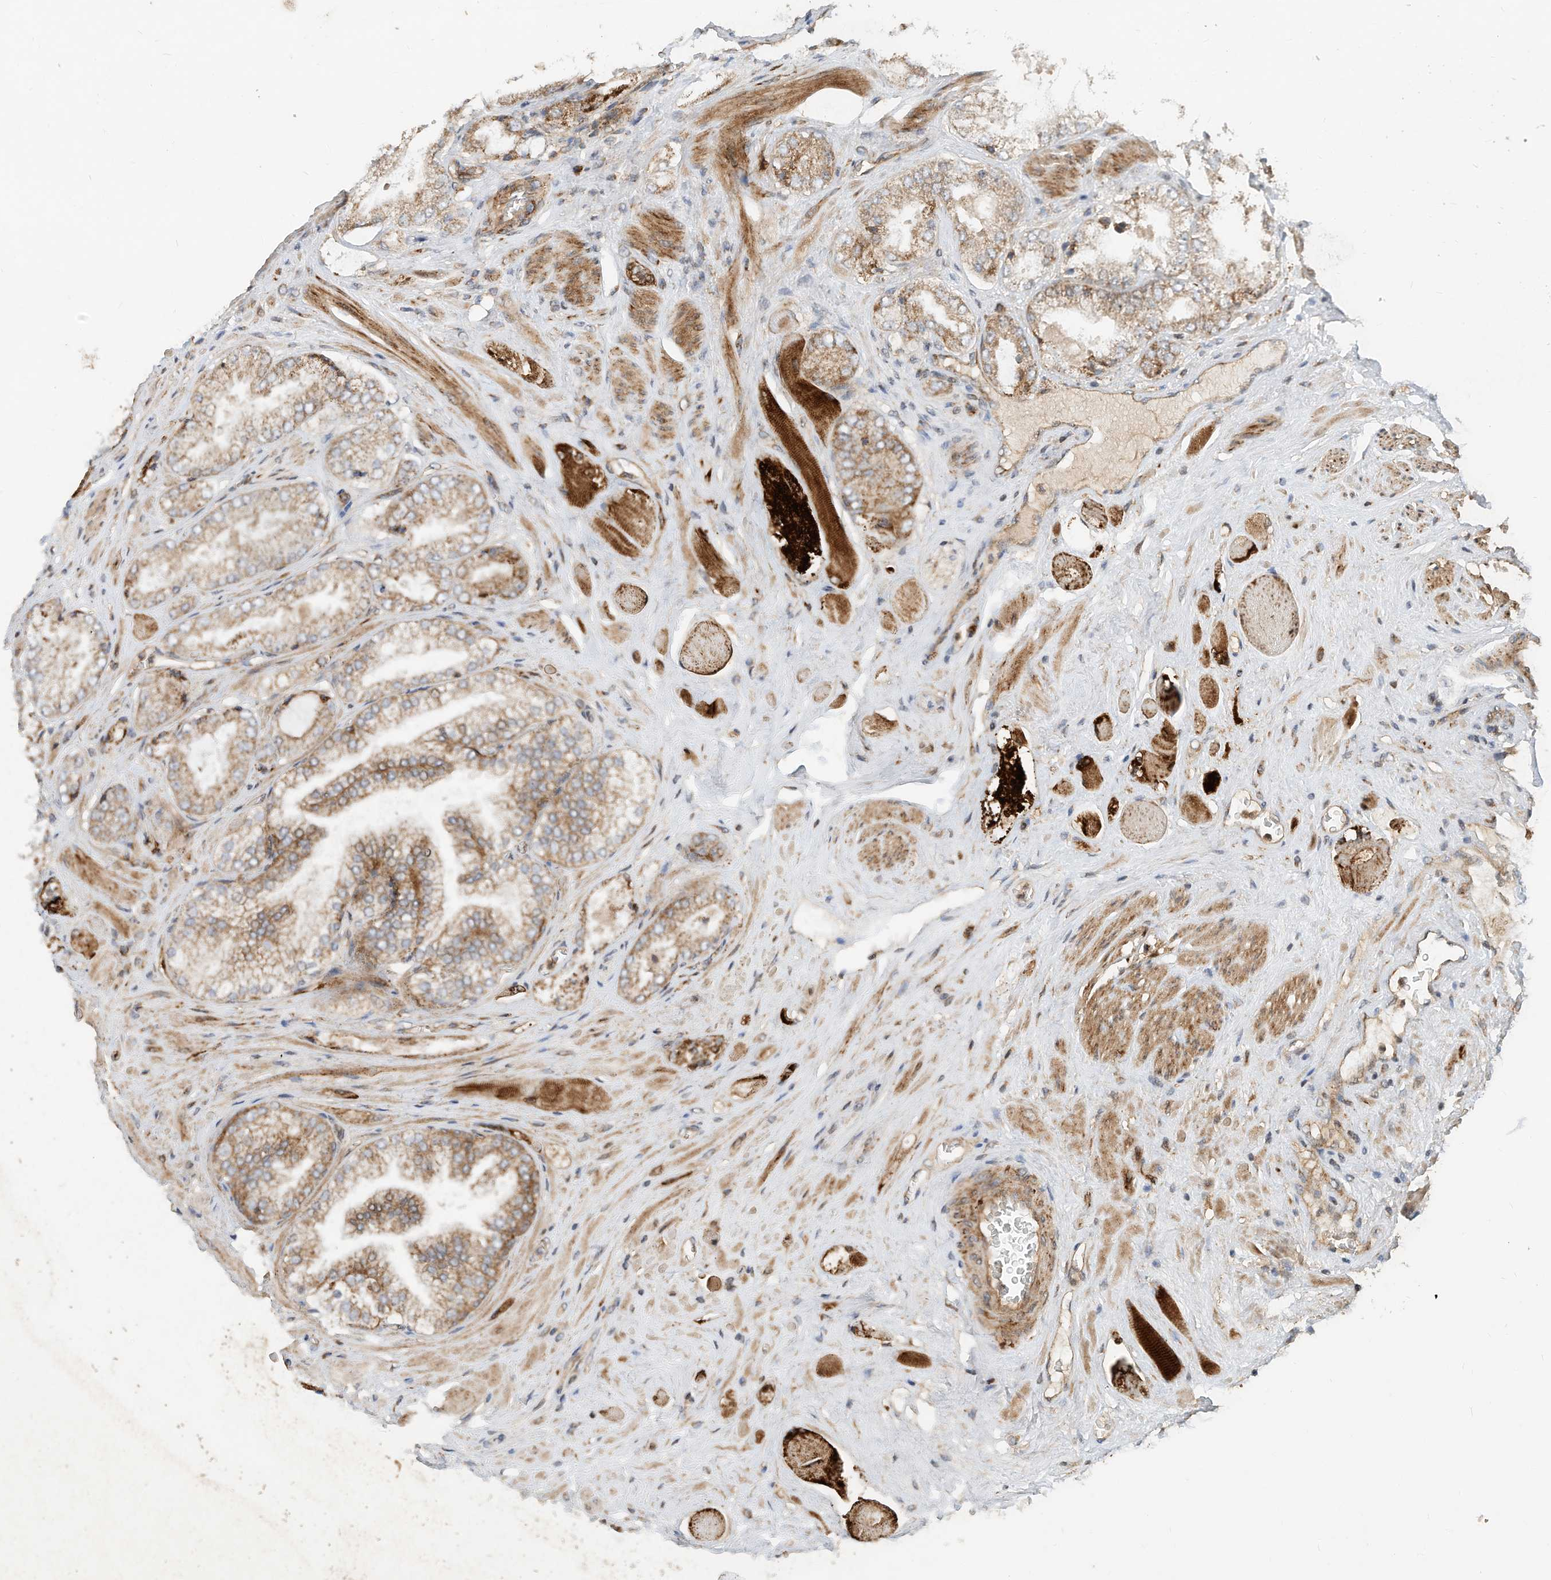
{"staining": {"intensity": "moderate", "quantity": ">75%", "location": "cytoplasmic/membranous"}, "tissue": "prostate cancer", "cell_type": "Tumor cells", "image_type": "cancer", "snomed": [{"axis": "morphology", "description": "Adenocarcinoma, High grade"}, {"axis": "topography", "description": "Prostate"}], "caption": "A photomicrograph showing moderate cytoplasmic/membranous positivity in approximately >75% of tumor cells in prostate cancer, as visualized by brown immunohistochemical staining.", "gene": "CPAMD8", "patient": {"sex": "male", "age": 58}}